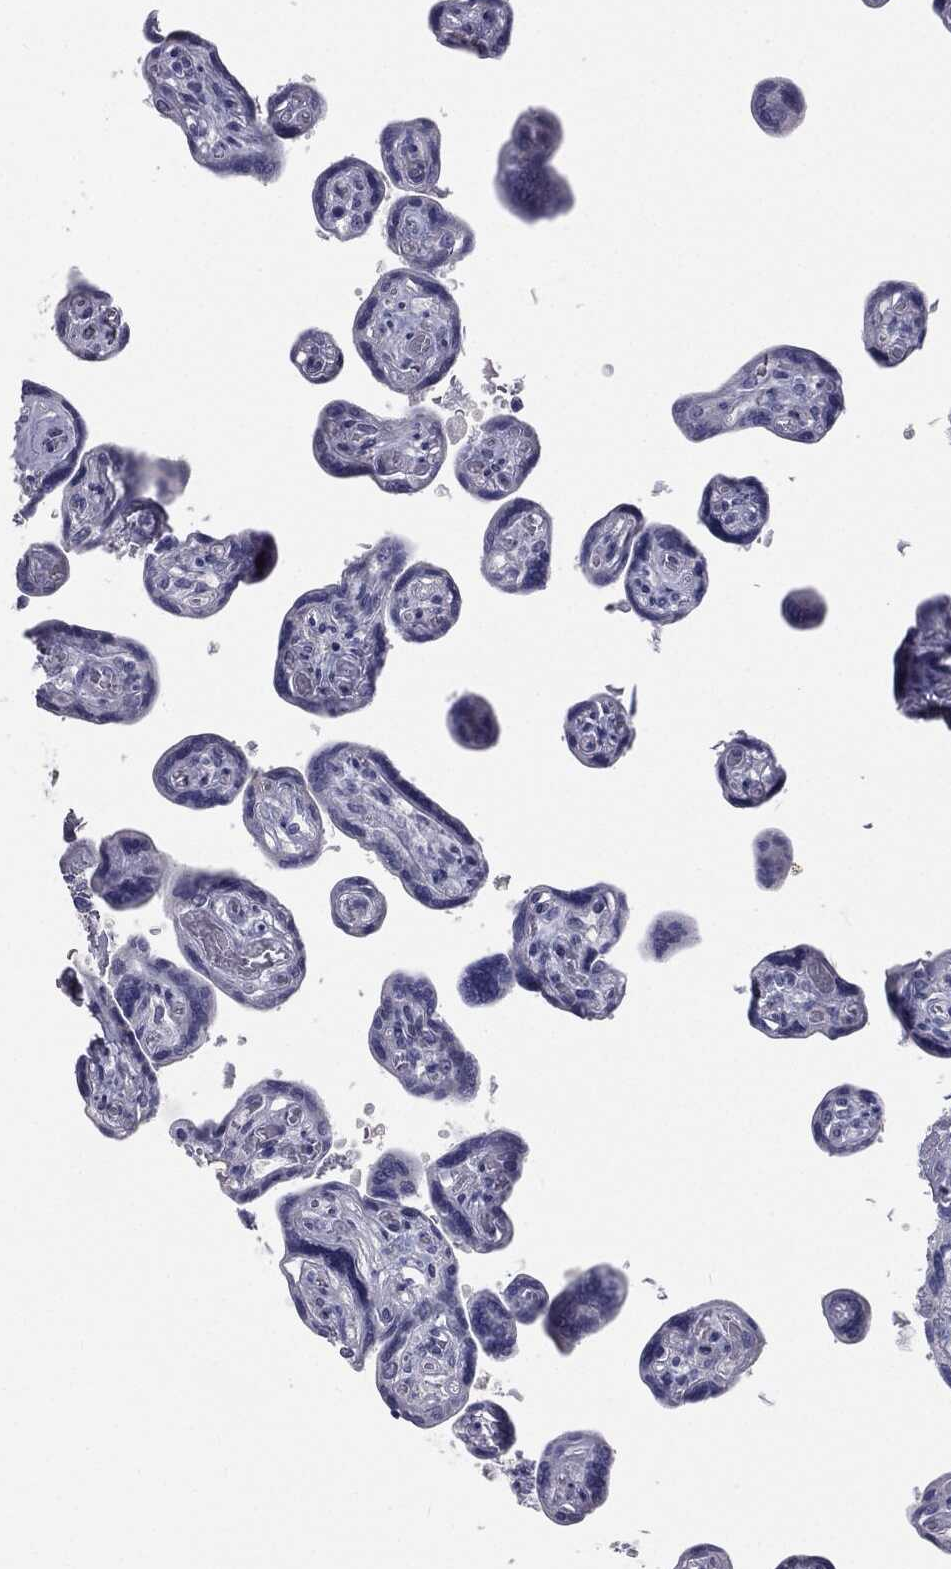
{"staining": {"intensity": "negative", "quantity": "none", "location": "none"}, "tissue": "placenta", "cell_type": "Decidual cells", "image_type": "normal", "snomed": [{"axis": "morphology", "description": "Normal tissue, NOS"}, {"axis": "topography", "description": "Placenta"}], "caption": "The histopathology image demonstrates no significant expression in decidual cells of placenta. Brightfield microscopy of immunohistochemistry stained with DAB (3,3'-diaminobenzidine) (brown) and hematoxylin (blue), captured at high magnification.", "gene": "DMKN", "patient": {"sex": "female", "age": 32}}